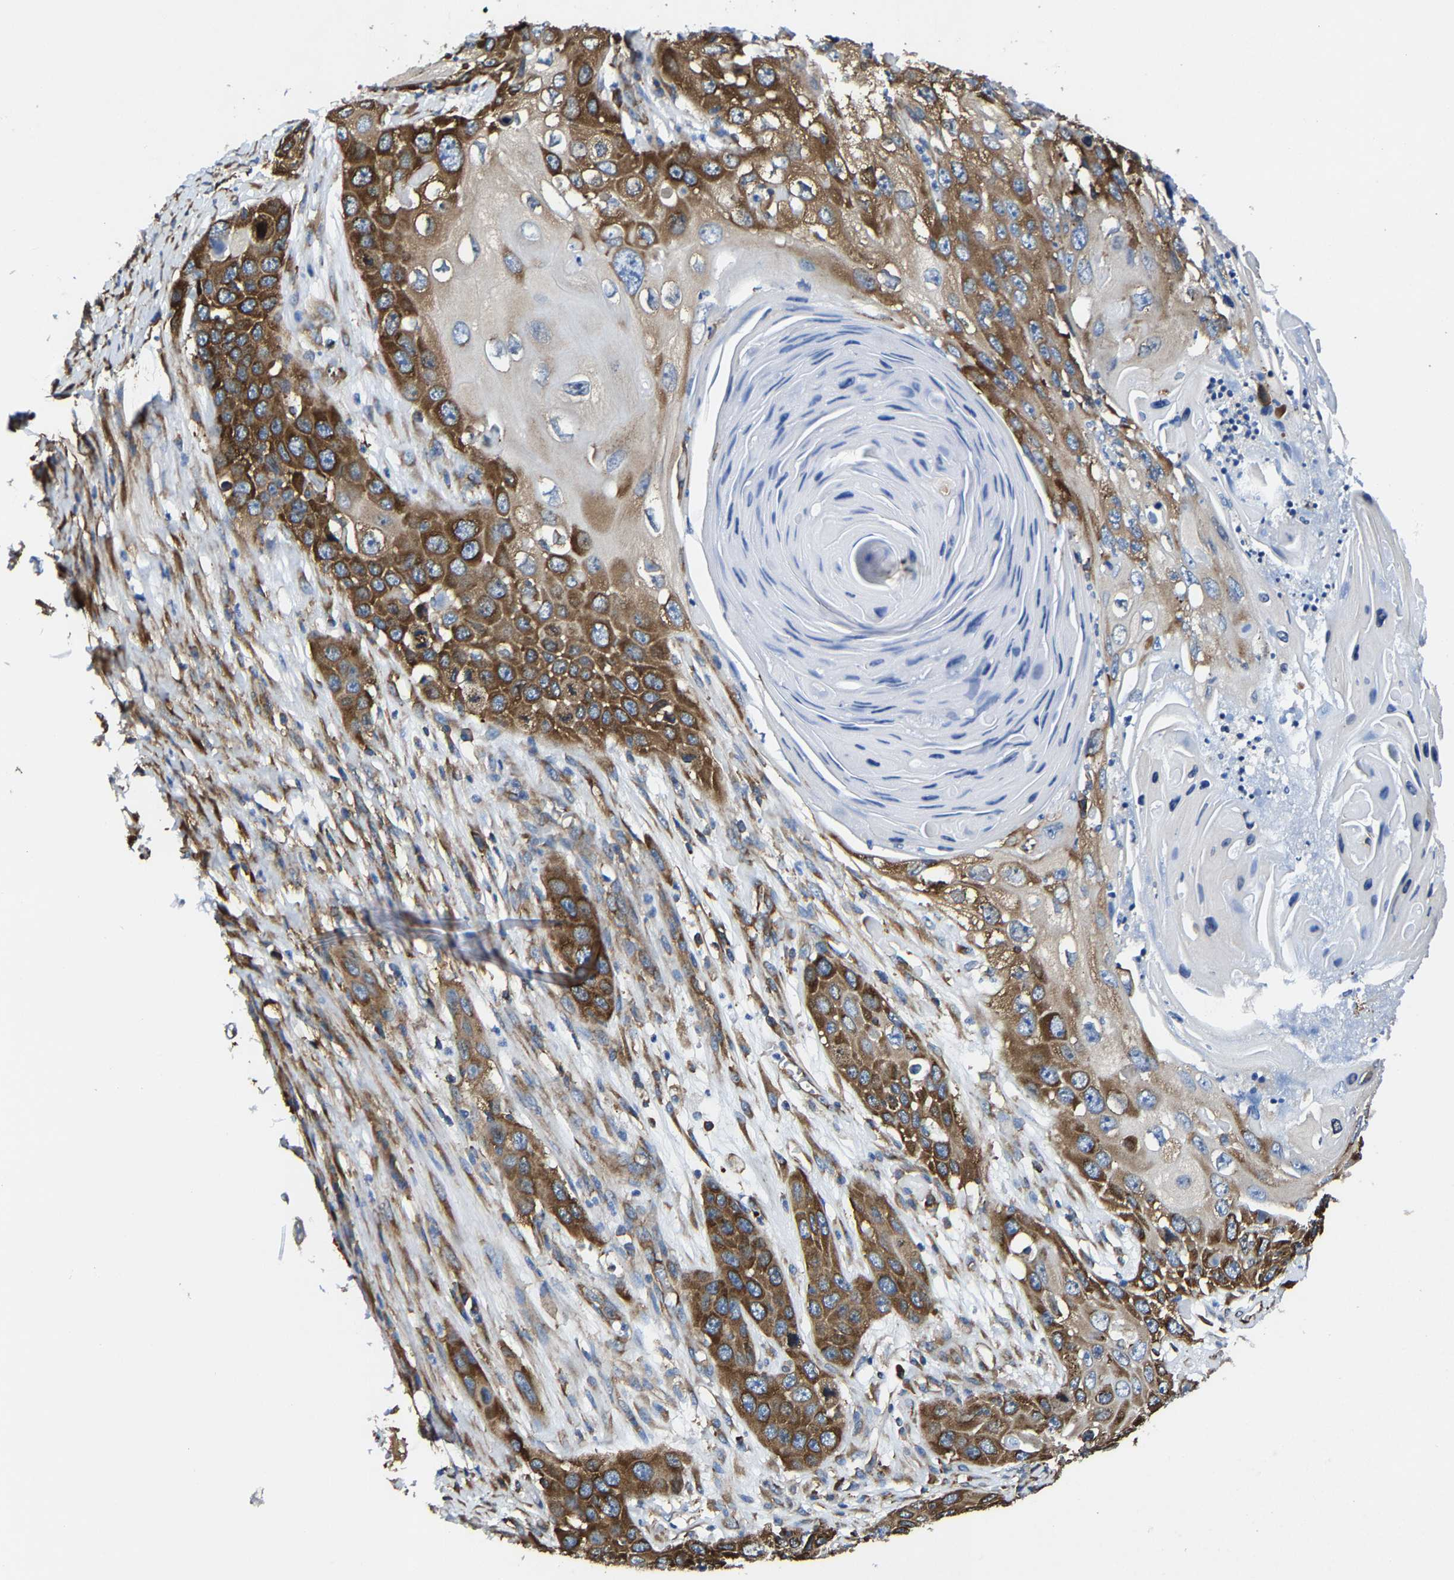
{"staining": {"intensity": "strong", "quantity": ">75%", "location": "cytoplasmic/membranous"}, "tissue": "skin cancer", "cell_type": "Tumor cells", "image_type": "cancer", "snomed": [{"axis": "morphology", "description": "Squamous cell carcinoma, NOS"}, {"axis": "topography", "description": "Skin"}], "caption": "Tumor cells demonstrate high levels of strong cytoplasmic/membranous positivity in about >75% of cells in human skin cancer (squamous cell carcinoma). The staining was performed using DAB (3,3'-diaminobenzidine), with brown indicating positive protein expression. Nuclei are stained blue with hematoxylin.", "gene": "G3BP2", "patient": {"sex": "male", "age": 55}}